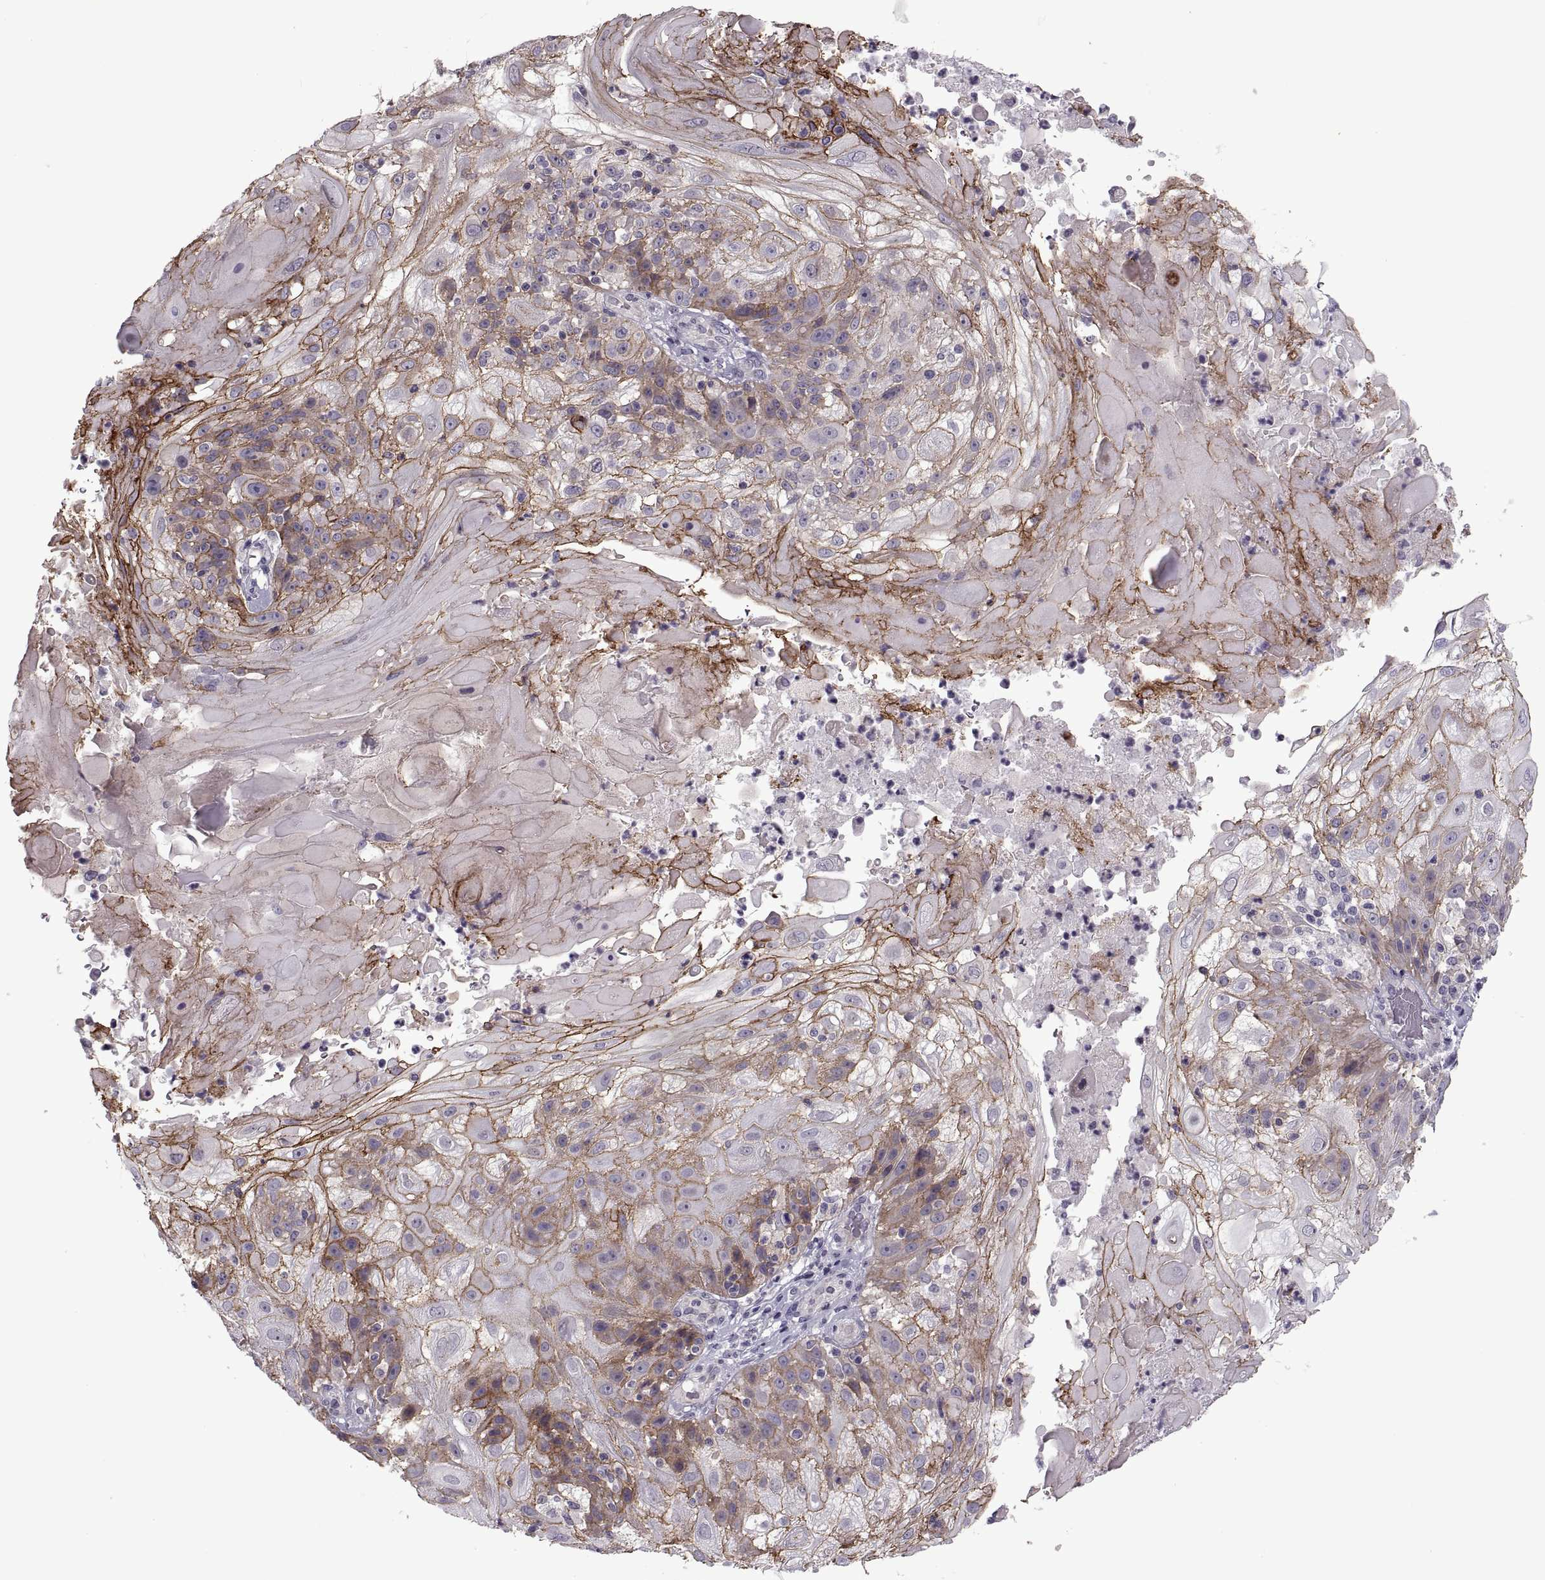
{"staining": {"intensity": "moderate", "quantity": "25%-75%", "location": "cytoplasmic/membranous"}, "tissue": "skin cancer", "cell_type": "Tumor cells", "image_type": "cancer", "snomed": [{"axis": "morphology", "description": "Normal tissue, NOS"}, {"axis": "morphology", "description": "Squamous cell carcinoma, NOS"}, {"axis": "topography", "description": "Skin"}], "caption": "Immunohistochemical staining of human skin cancer shows medium levels of moderate cytoplasmic/membranous expression in approximately 25%-75% of tumor cells.", "gene": "RIPK4", "patient": {"sex": "female", "age": 83}}